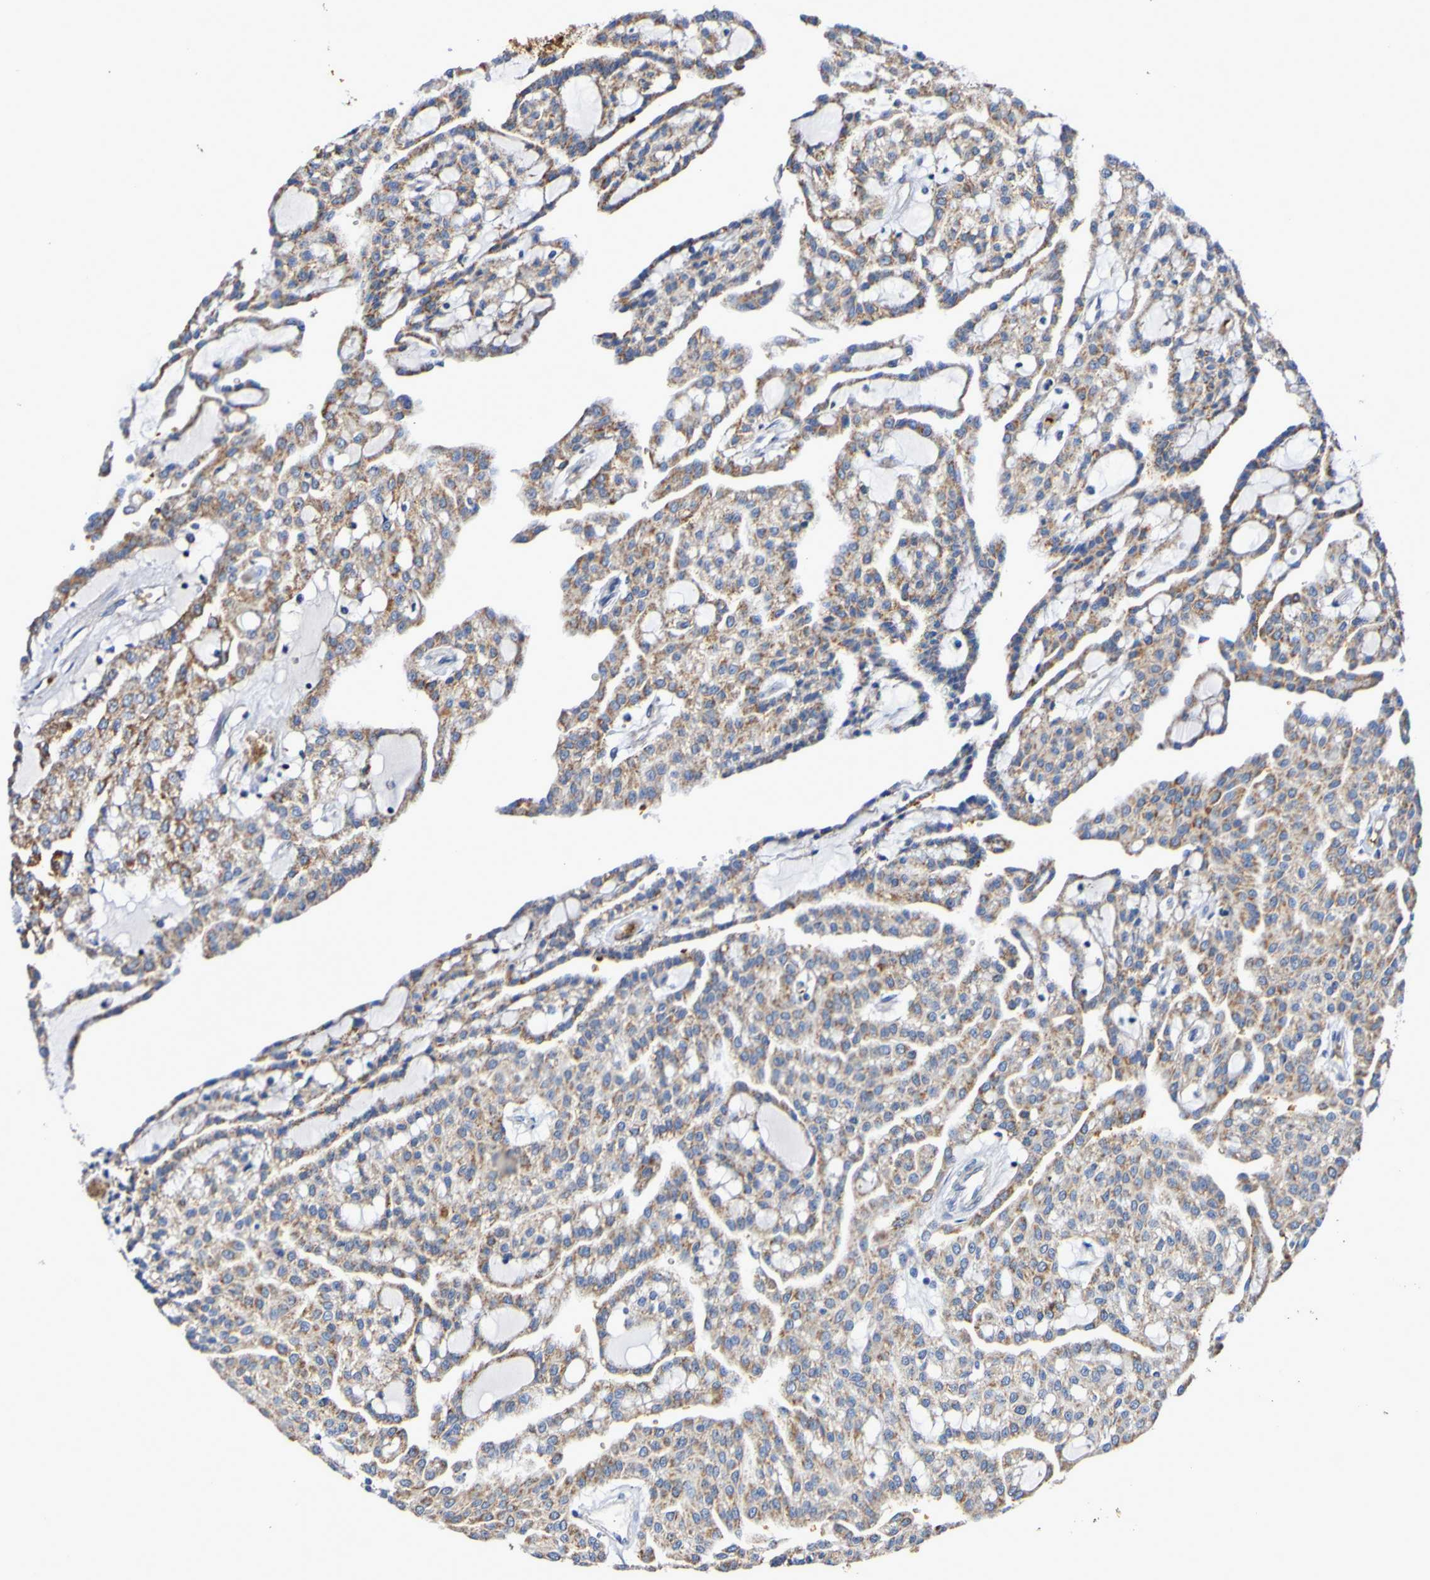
{"staining": {"intensity": "moderate", "quantity": "25%-75%", "location": "cytoplasmic/membranous"}, "tissue": "renal cancer", "cell_type": "Tumor cells", "image_type": "cancer", "snomed": [{"axis": "morphology", "description": "Adenocarcinoma, NOS"}, {"axis": "topography", "description": "Kidney"}], "caption": "This image demonstrates immunohistochemistry (IHC) staining of renal cancer (adenocarcinoma), with medium moderate cytoplasmic/membranous staining in approximately 25%-75% of tumor cells.", "gene": "WNT4", "patient": {"sex": "male", "age": 63}}